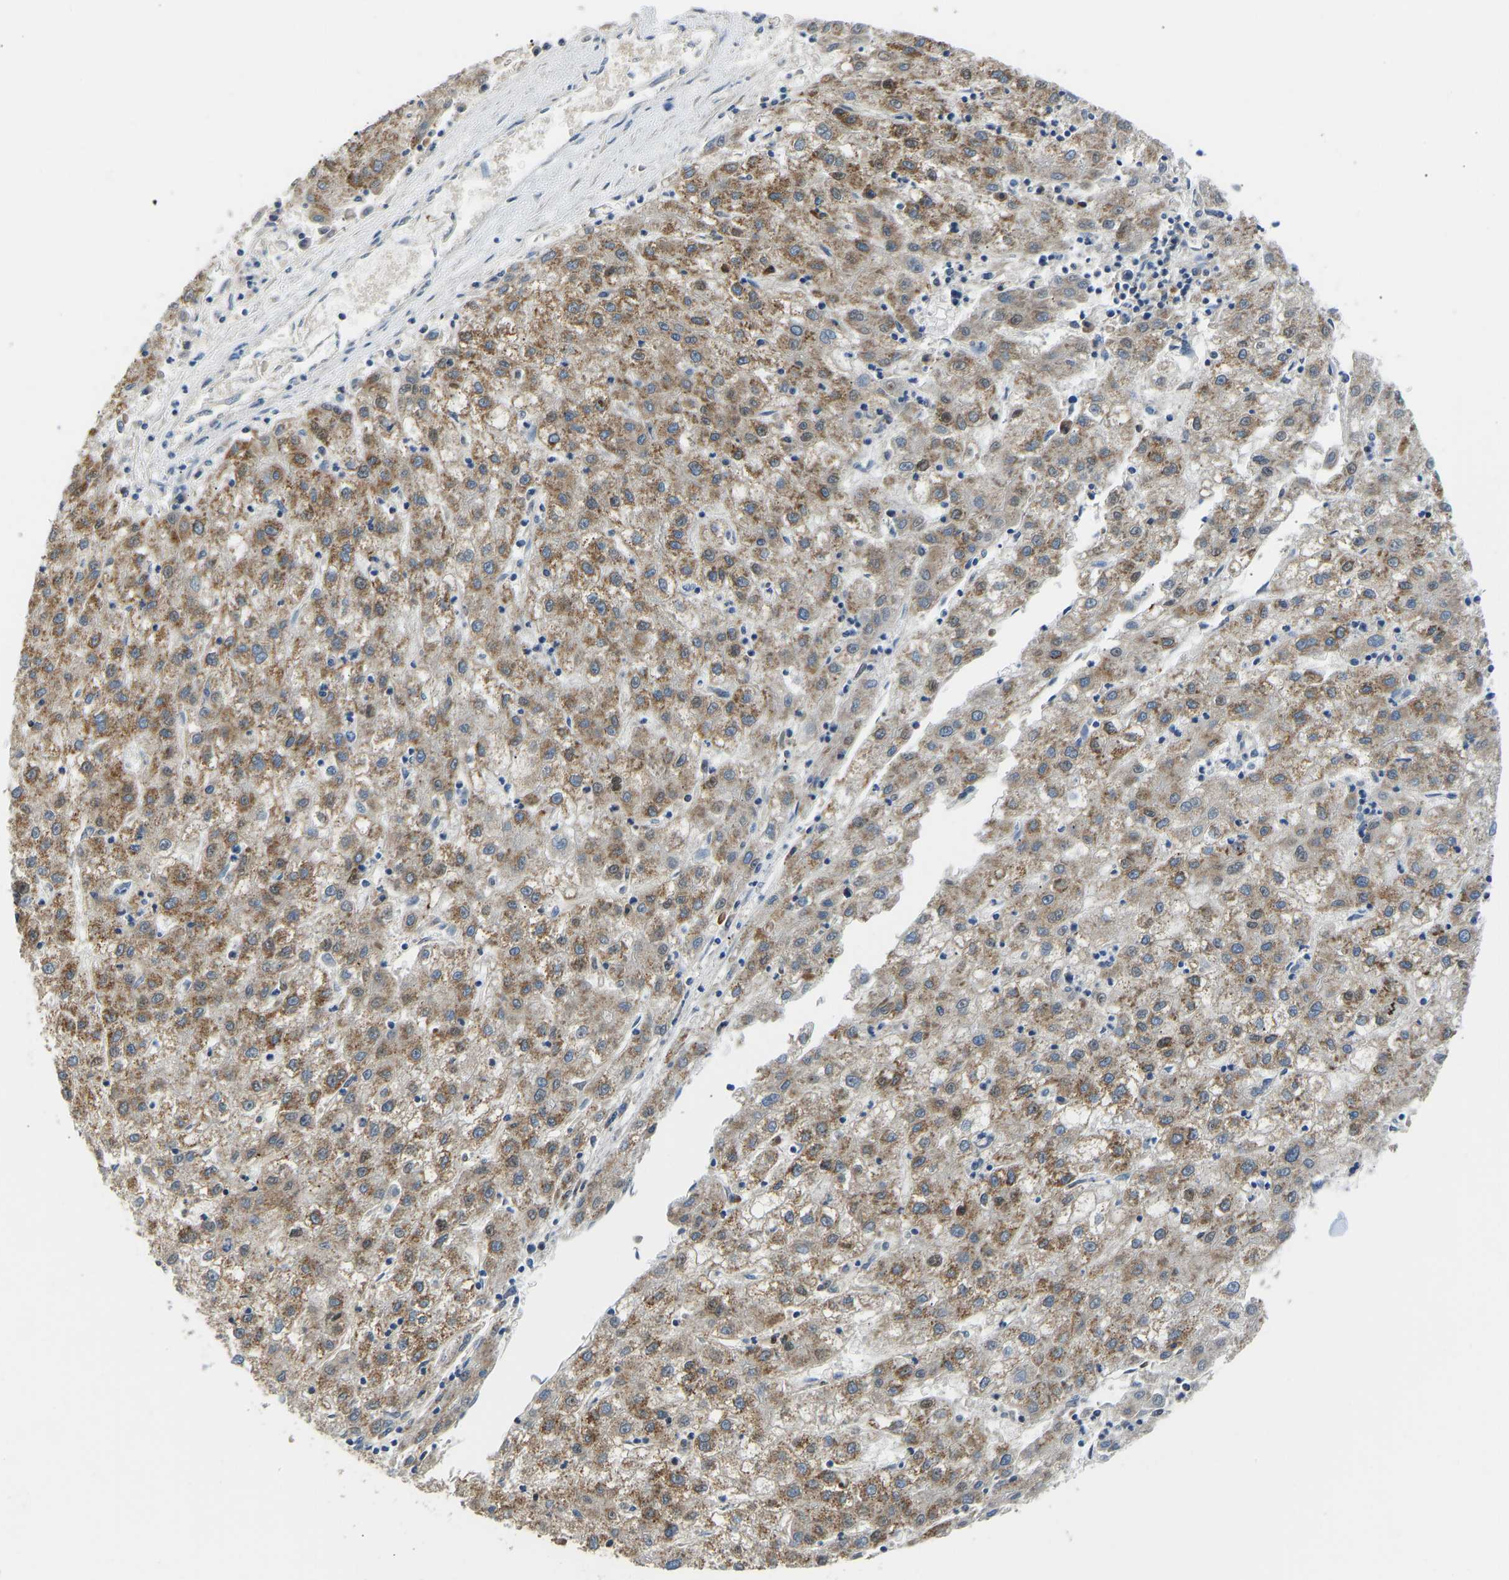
{"staining": {"intensity": "moderate", "quantity": ">75%", "location": "cytoplasmic/membranous"}, "tissue": "liver cancer", "cell_type": "Tumor cells", "image_type": "cancer", "snomed": [{"axis": "morphology", "description": "Carcinoma, Hepatocellular, NOS"}, {"axis": "topography", "description": "Liver"}], "caption": "Brown immunohistochemical staining in liver cancer (hepatocellular carcinoma) demonstrates moderate cytoplasmic/membranous positivity in approximately >75% of tumor cells. (IHC, brightfield microscopy, high magnification).", "gene": "RBP1", "patient": {"sex": "male", "age": 72}}